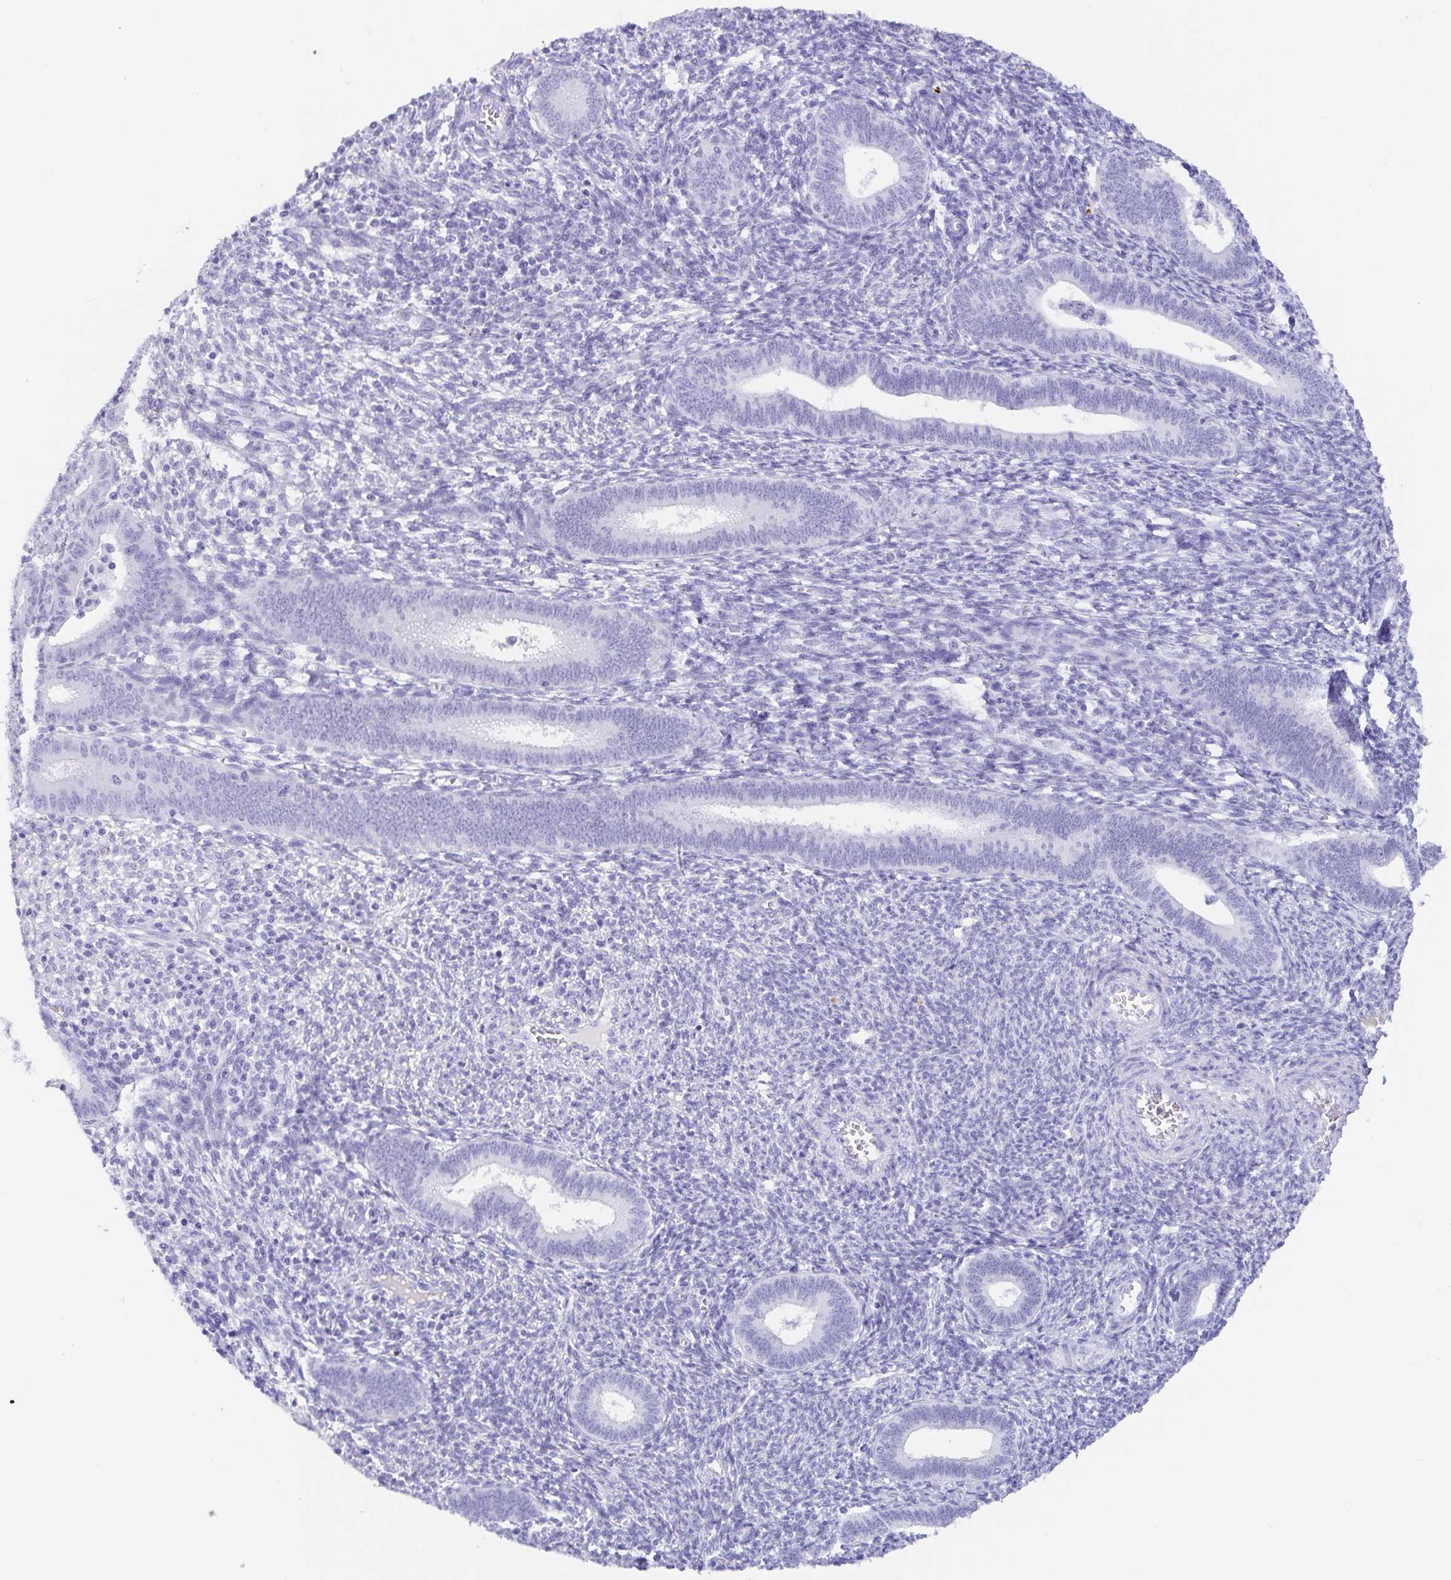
{"staining": {"intensity": "negative", "quantity": "none", "location": "none"}, "tissue": "endometrium", "cell_type": "Cells in endometrial stroma", "image_type": "normal", "snomed": [{"axis": "morphology", "description": "Normal tissue, NOS"}, {"axis": "topography", "description": "Endometrium"}], "caption": "Micrograph shows no significant protein staining in cells in endometrial stroma of unremarkable endometrium.", "gene": "GKN1", "patient": {"sex": "female", "age": 41}}